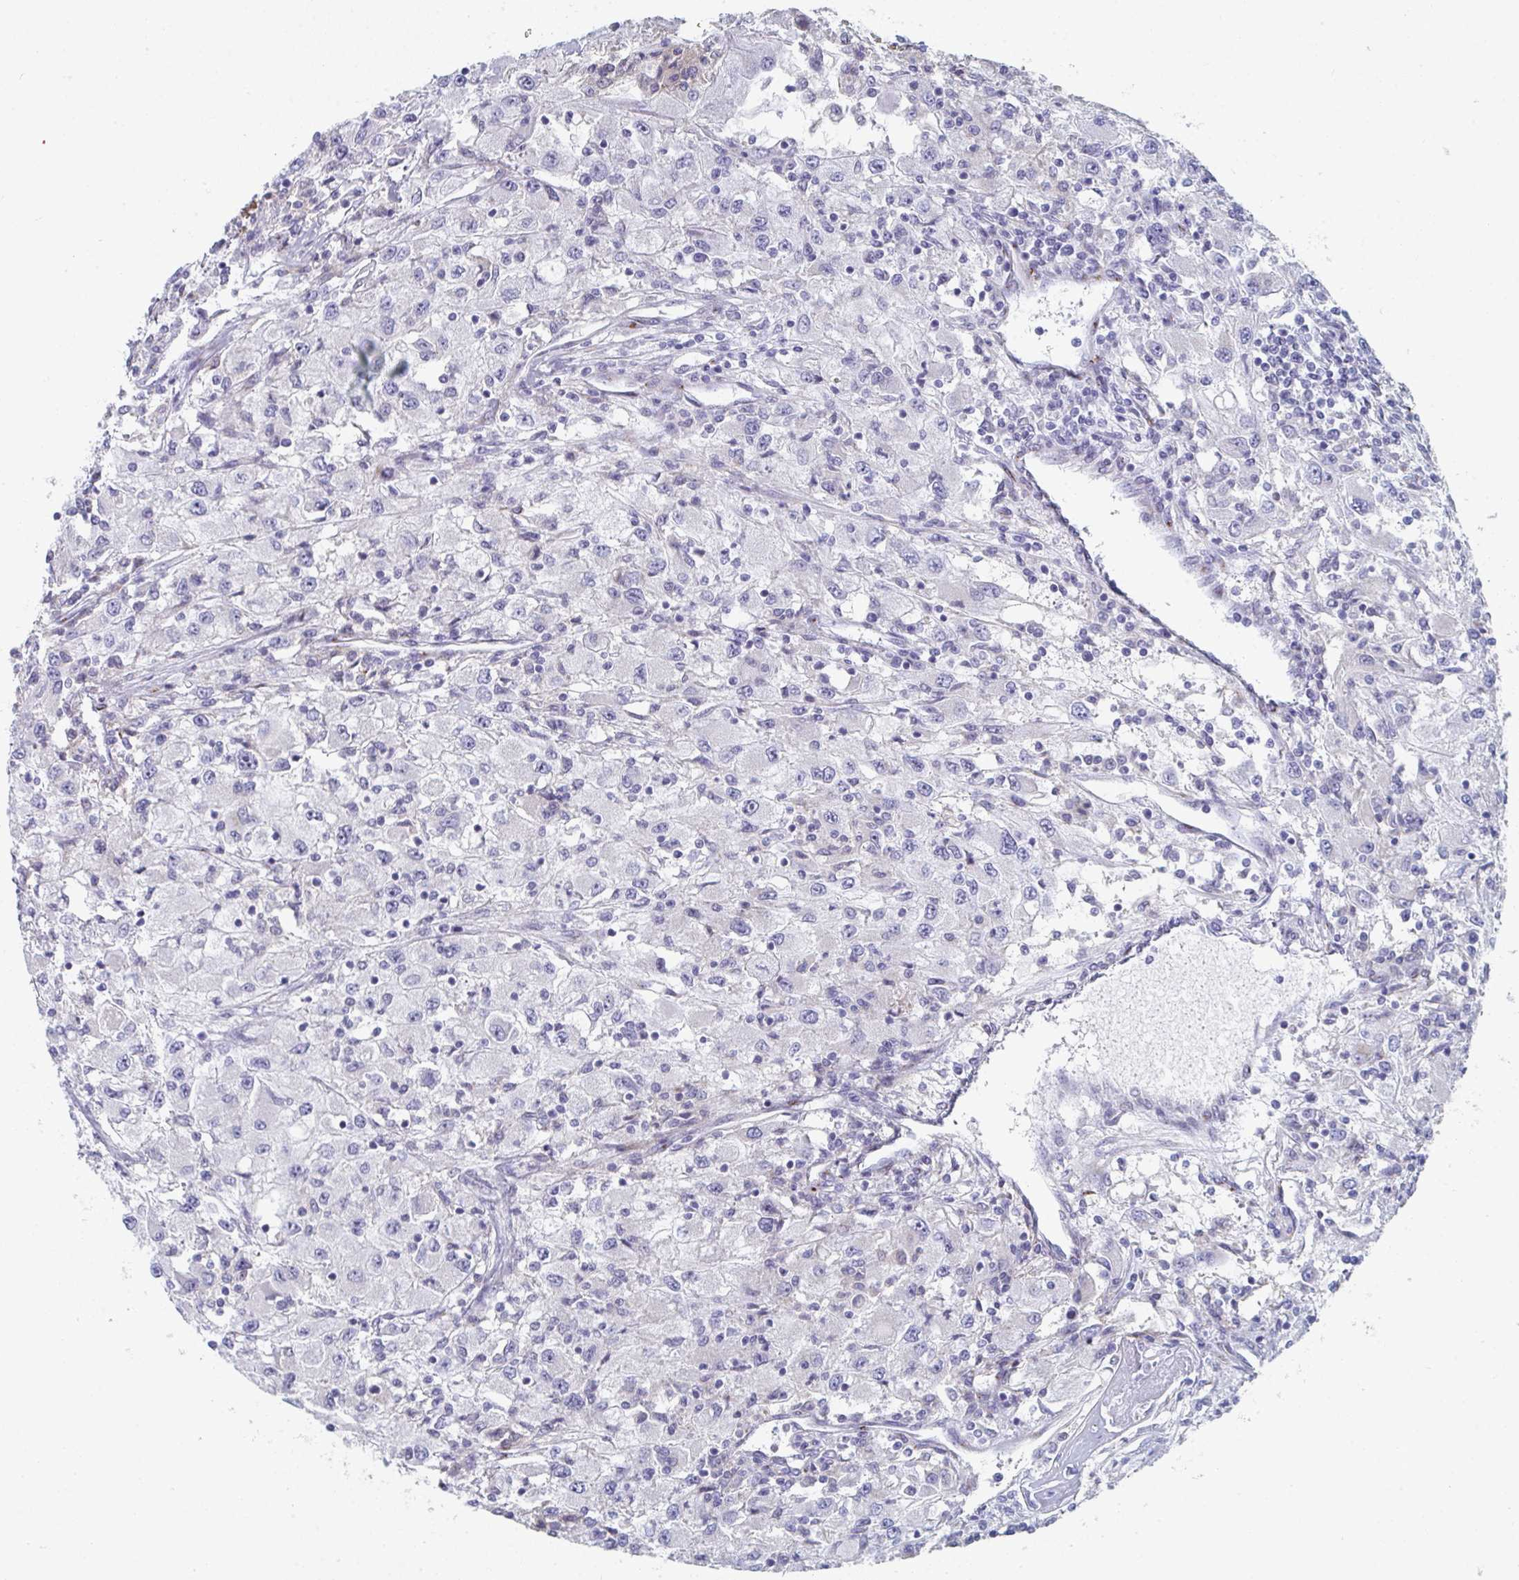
{"staining": {"intensity": "negative", "quantity": "none", "location": "none"}, "tissue": "renal cancer", "cell_type": "Tumor cells", "image_type": "cancer", "snomed": [{"axis": "morphology", "description": "Adenocarcinoma, NOS"}, {"axis": "topography", "description": "Kidney"}], "caption": "An immunohistochemistry (IHC) histopathology image of adenocarcinoma (renal) is shown. There is no staining in tumor cells of adenocarcinoma (renal).", "gene": "PSMG1", "patient": {"sex": "female", "age": 67}}